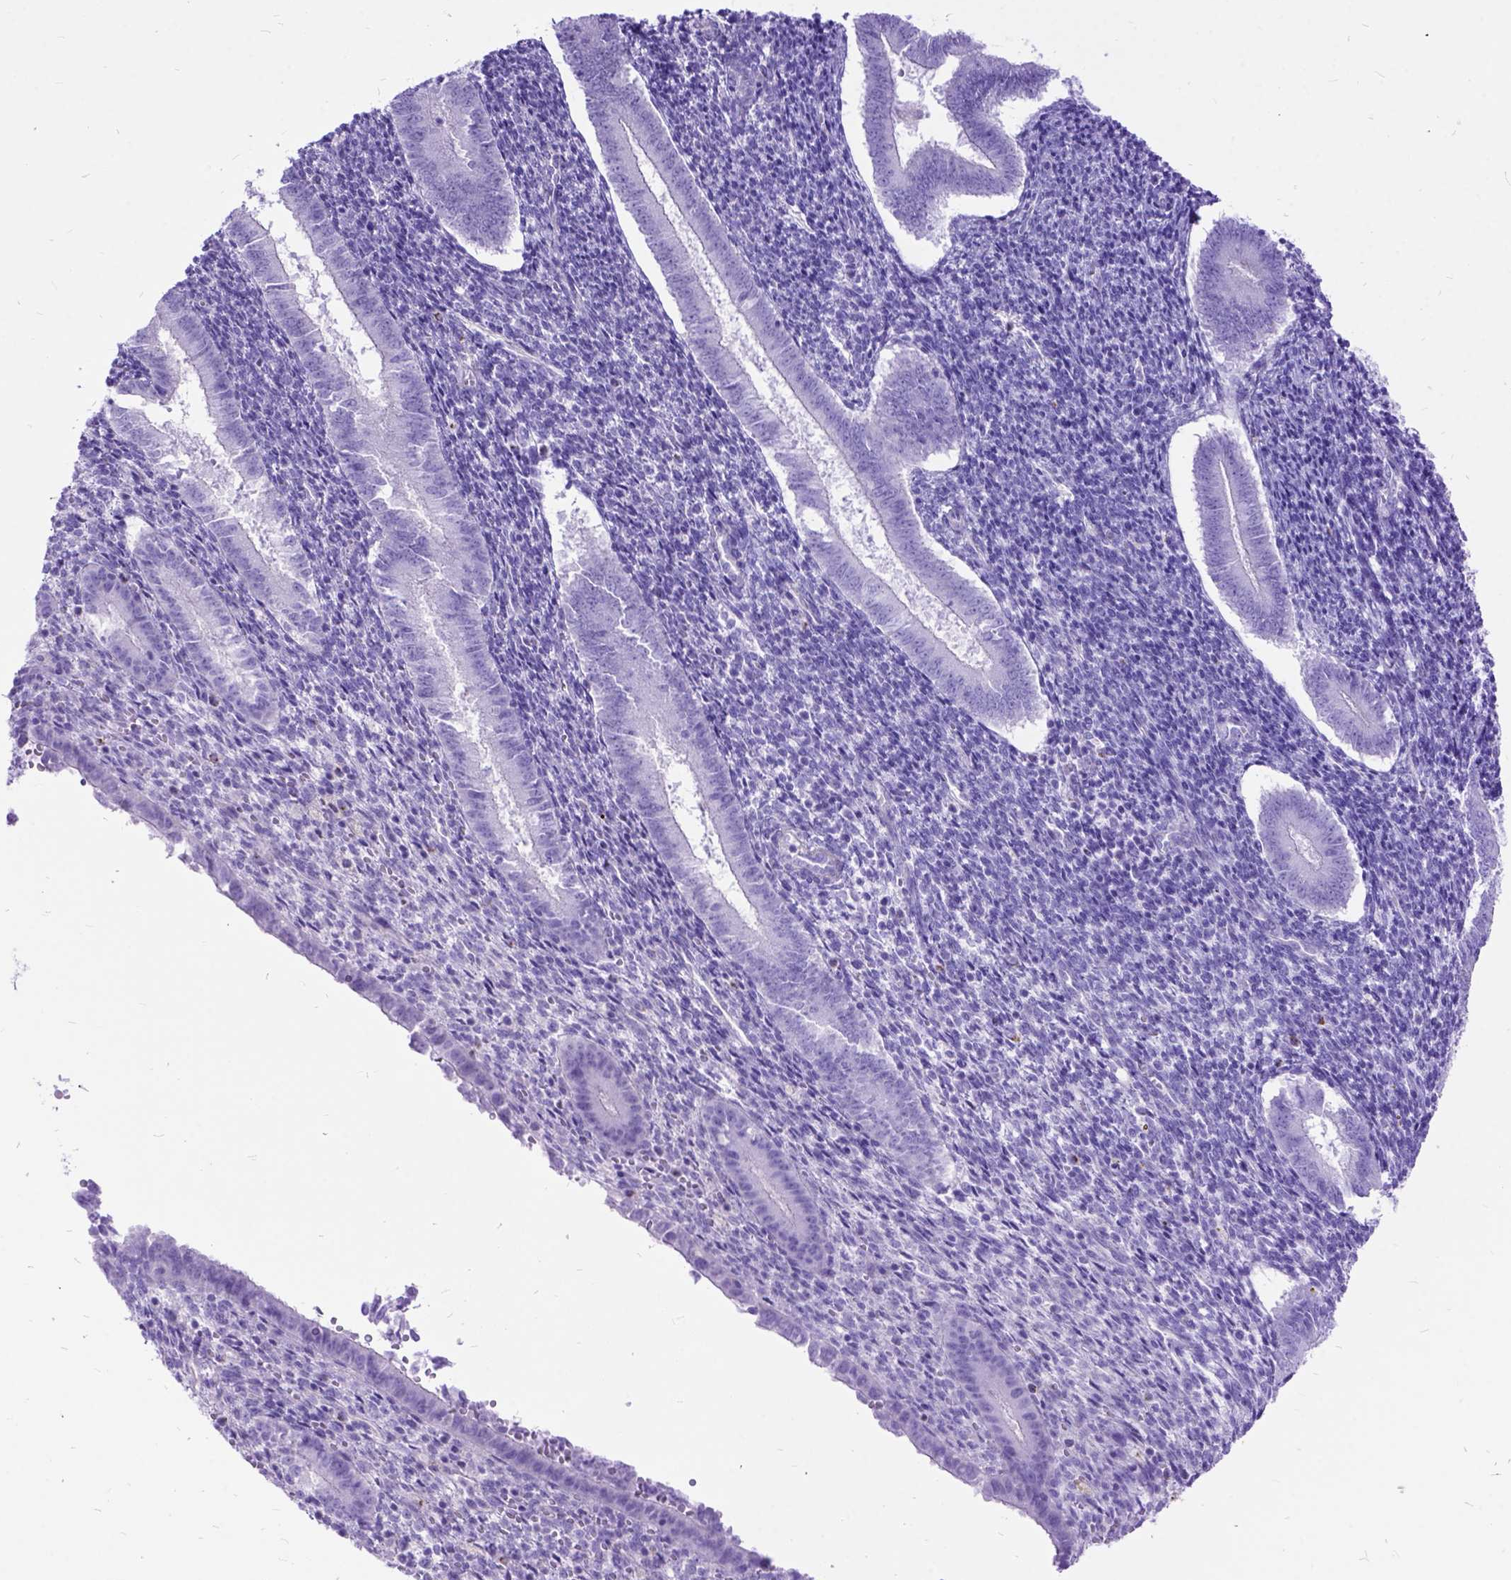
{"staining": {"intensity": "negative", "quantity": "none", "location": "none"}, "tissue": "endometrium", "cell_type": "Cells in endometrial stroma", "image_type": "normal", "snomed": [{"axis": "morphology", "description": "Normal tissue, NOS"}, {"axis": "topography", "description": "Endometrium"}], "caption": "Immunohistochemical staining of normal human endometrium exhibits no significant positivity in cells in endometrial stroma.", "gene": "ARL9", "patient": {"sex": "female", "age": 25}}